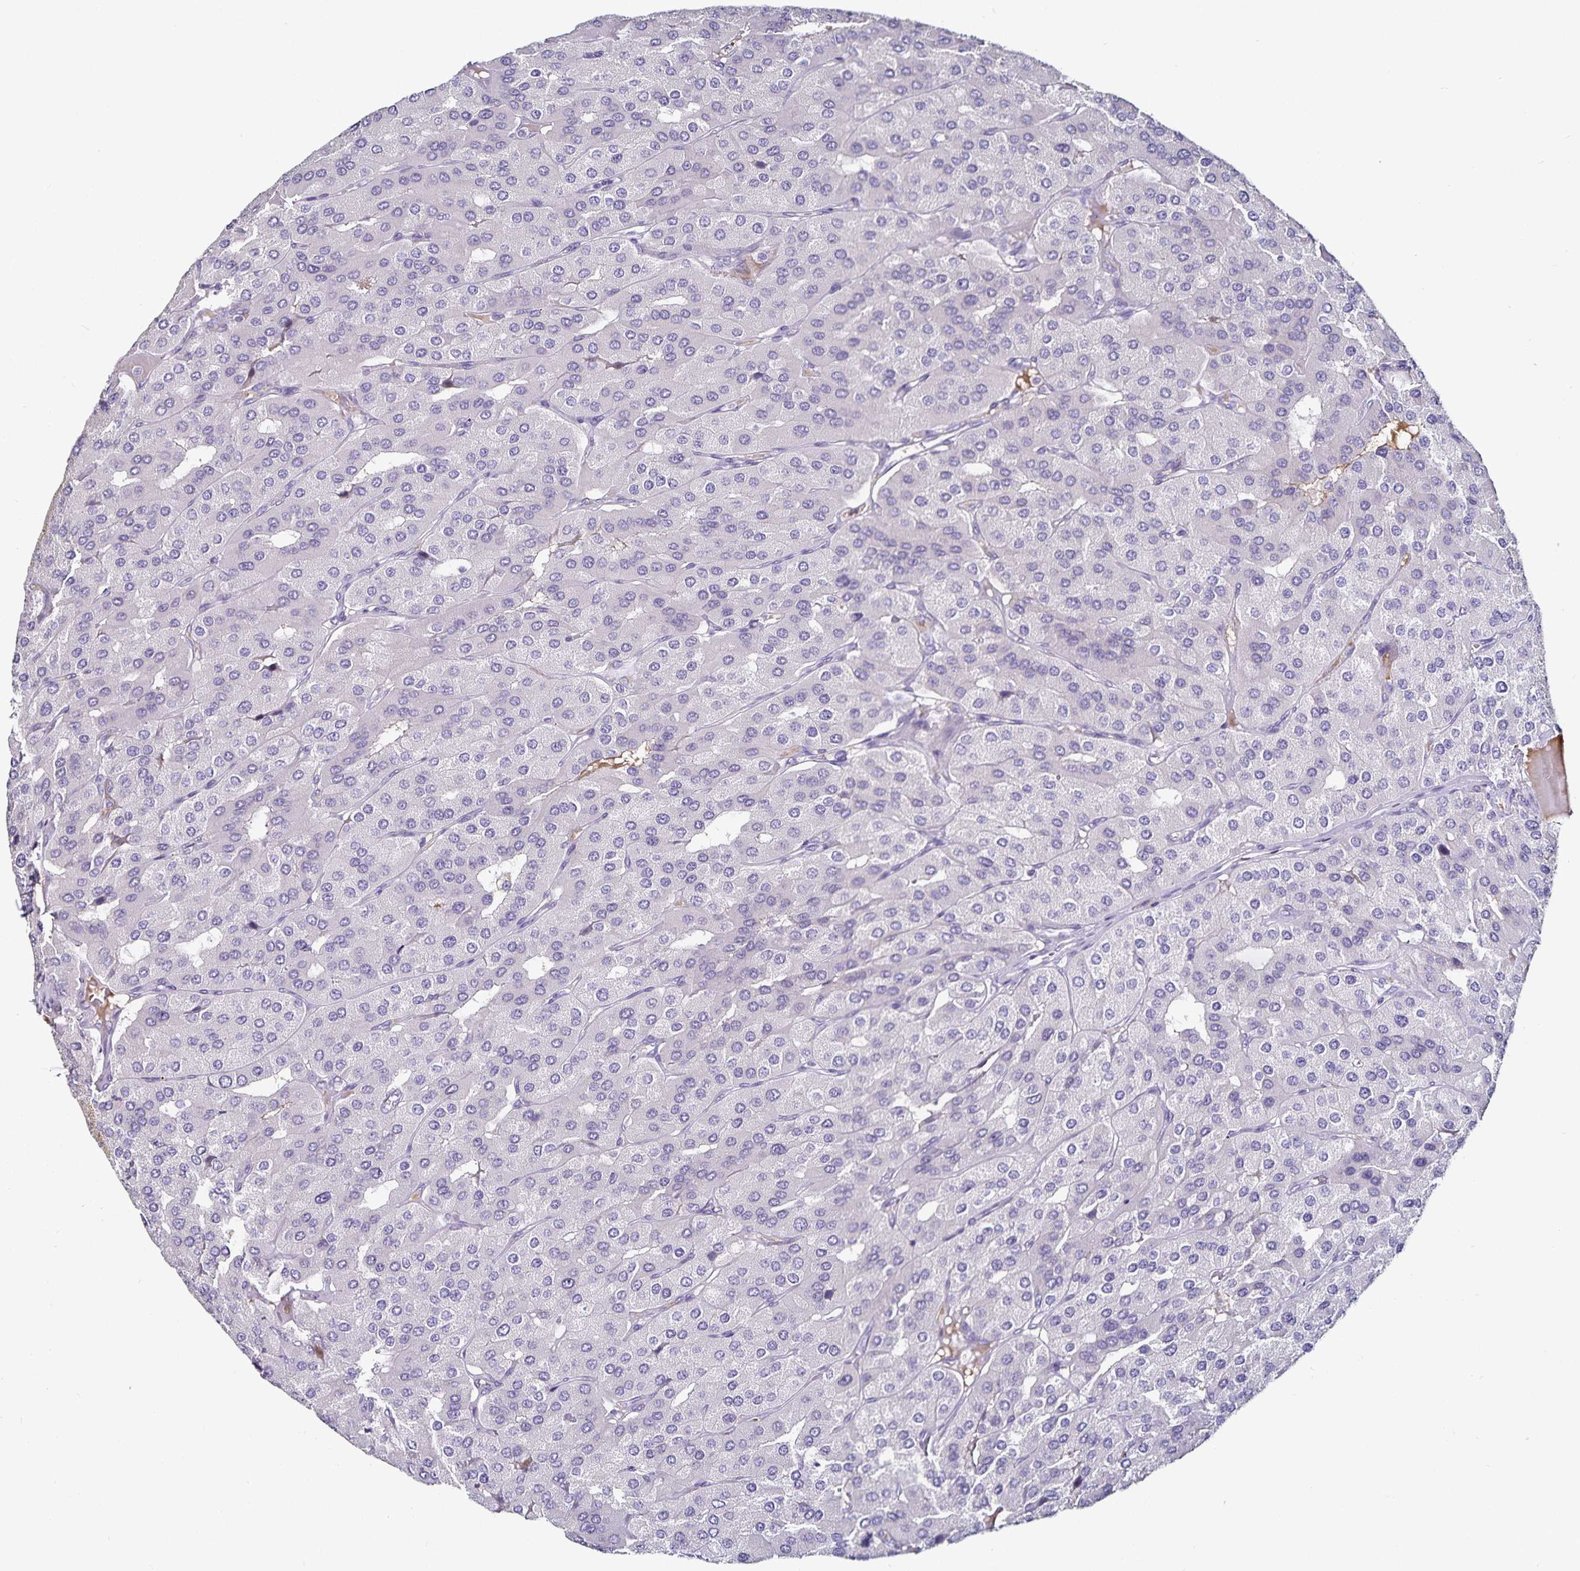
{"staining": {"intensity": "negative", "quantity": "none", "location": "none"}, "tissue": "parathyroid gland", "cell_type": "Glandular cells", "image_type": "normal", "snomed": [{"axis": "morphology", "description": "Normal tissue, NOS"}, {"axis": "morphology", "description": "Adenoma, NOS"}, {"axis": "topography", "description": "Parathyroid gland"}], "caption": "This histopathology image is of unremarkable parathyroid gland stained with immunohistochemistry to label a protein in brown with the nuclei are counter-stained blue. There is no expression in glandular cells.", "gene": "TTR", "patient": {"sex": "female", "age": 86}}